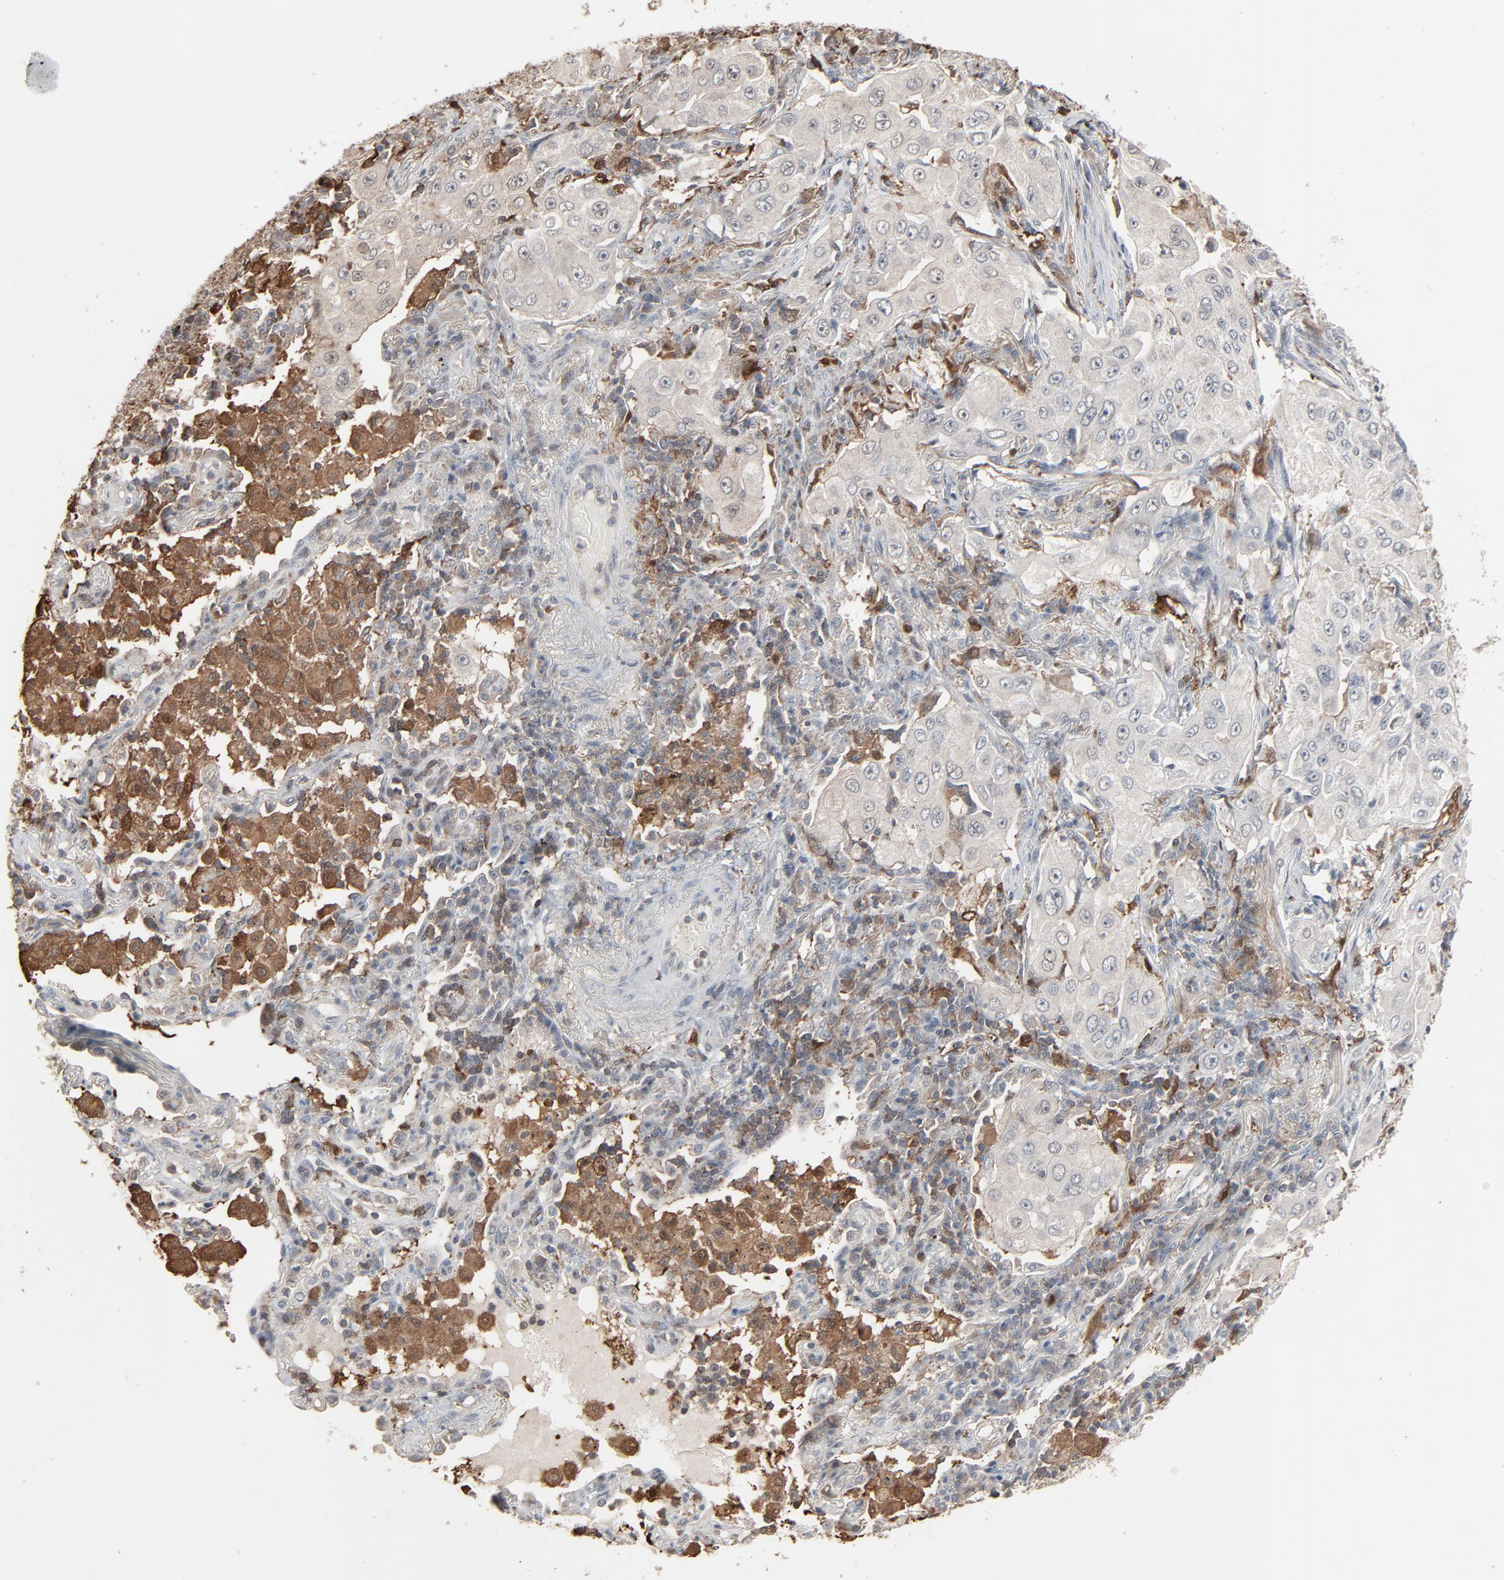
{"staining": {"intensity": "negative", "quantity": "none", "location": "none"}, "tissue": "lung cancer", "cell_type": "Tumor cells", "image_type": "cancer", "snomed": [{"axis": "morphology", "description": "Adenocarcinoma, NOS"}, {"axis": "topography", "description": "Lung"}], "caption": "Immunohistochemistry of human lung cancer shows no staining in tumor cells.", "gene": "DOCK8", "patient": {"sex": "male", "age": 84}}